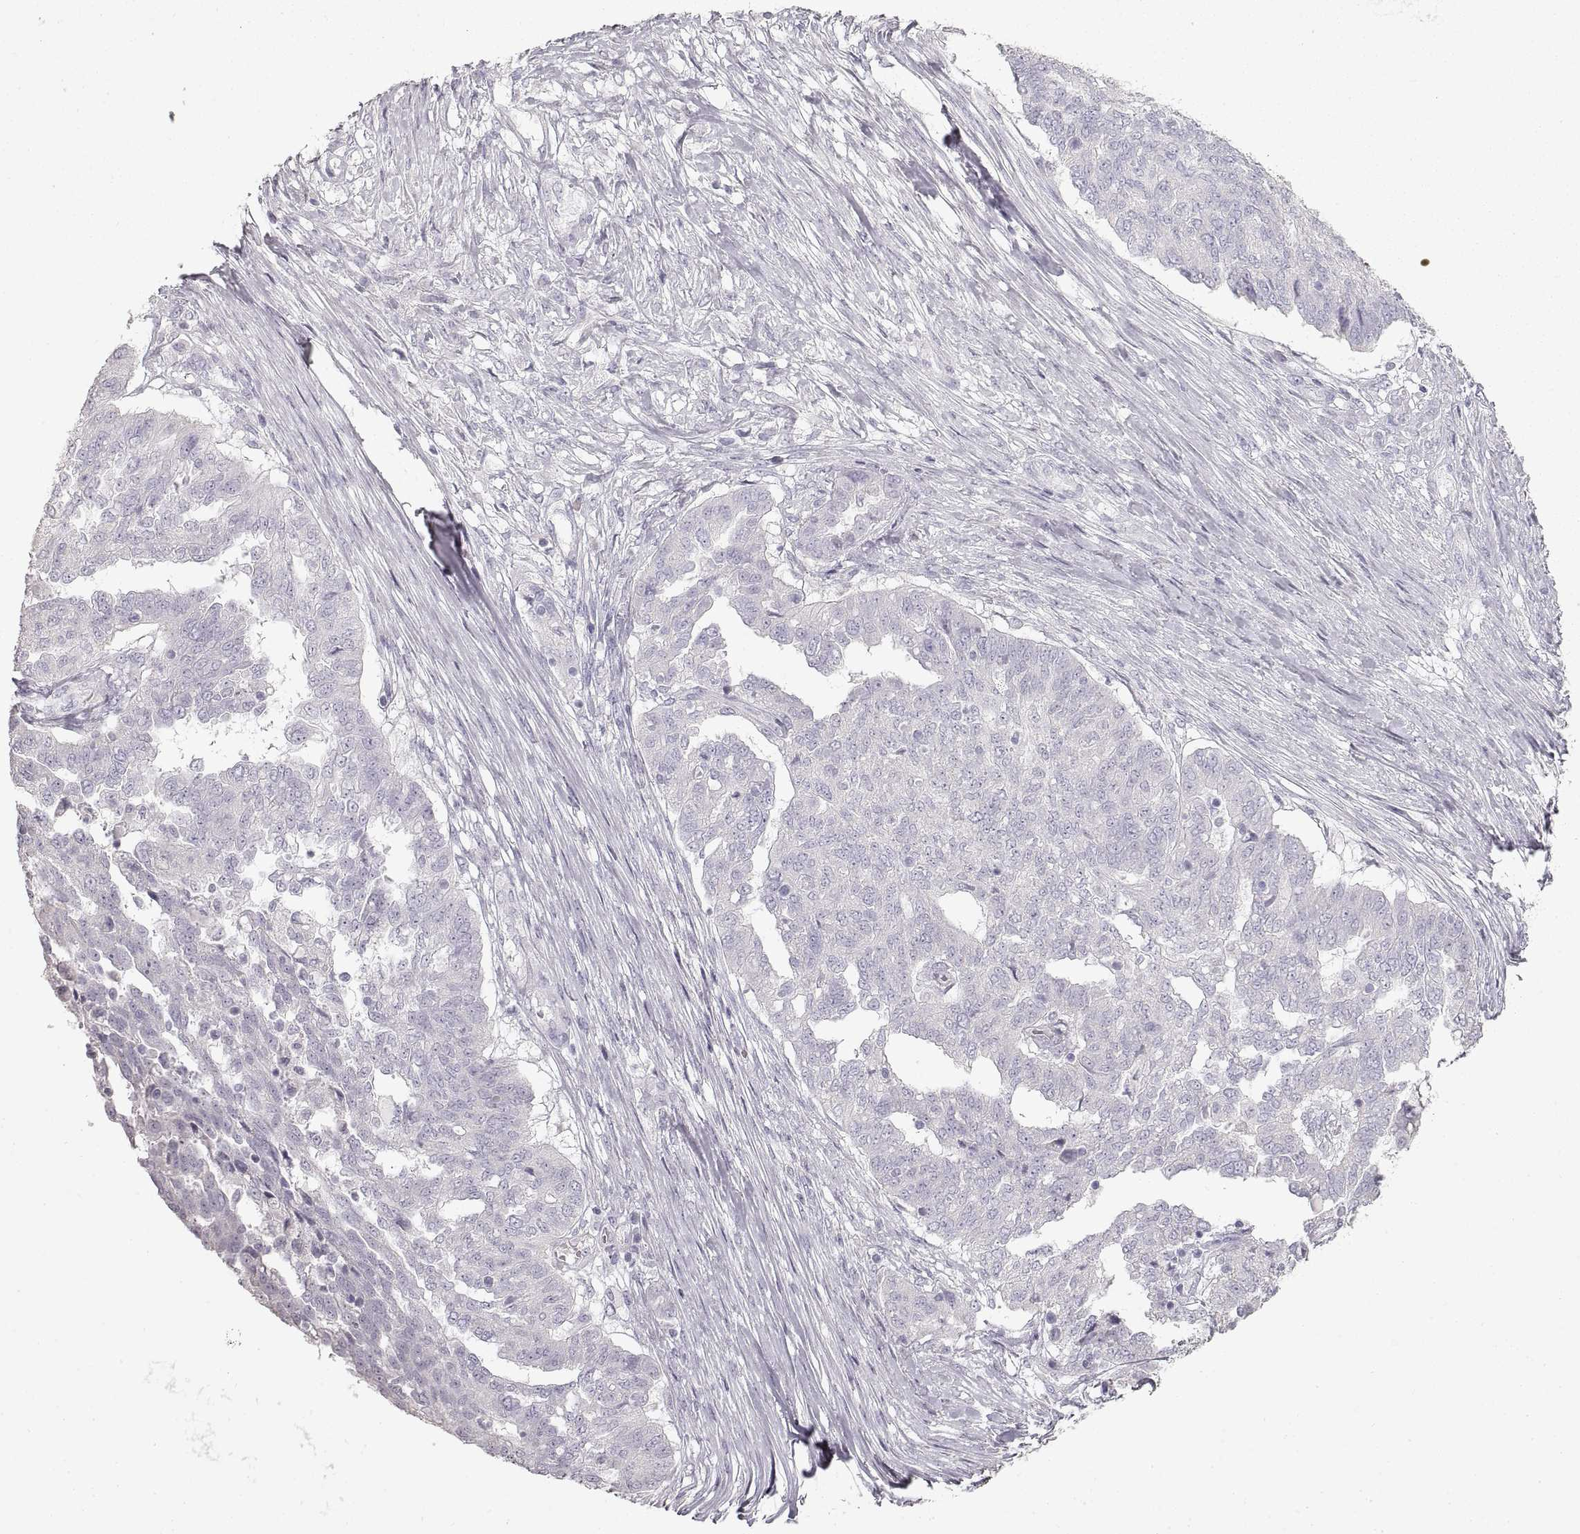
{"staining": {"intensity": "negative", "quantity": "none", "location": "none"}, "tissue": "ovarian cancer", "cell_type": "Tumor cells", "image_type": "cancer", "snomed": [{"axis": "morphology", "description": "Cystadenocarcinoma, serous, NOS"}, {"axis": "topography", "description": "Ovary"}], "caption": "IHC of human serous cystadenocarcinoma (ovarian) reveals no staining in tumor cells.", "gene": "ZP3", "patient": {"sex": "female", "age": 67}}